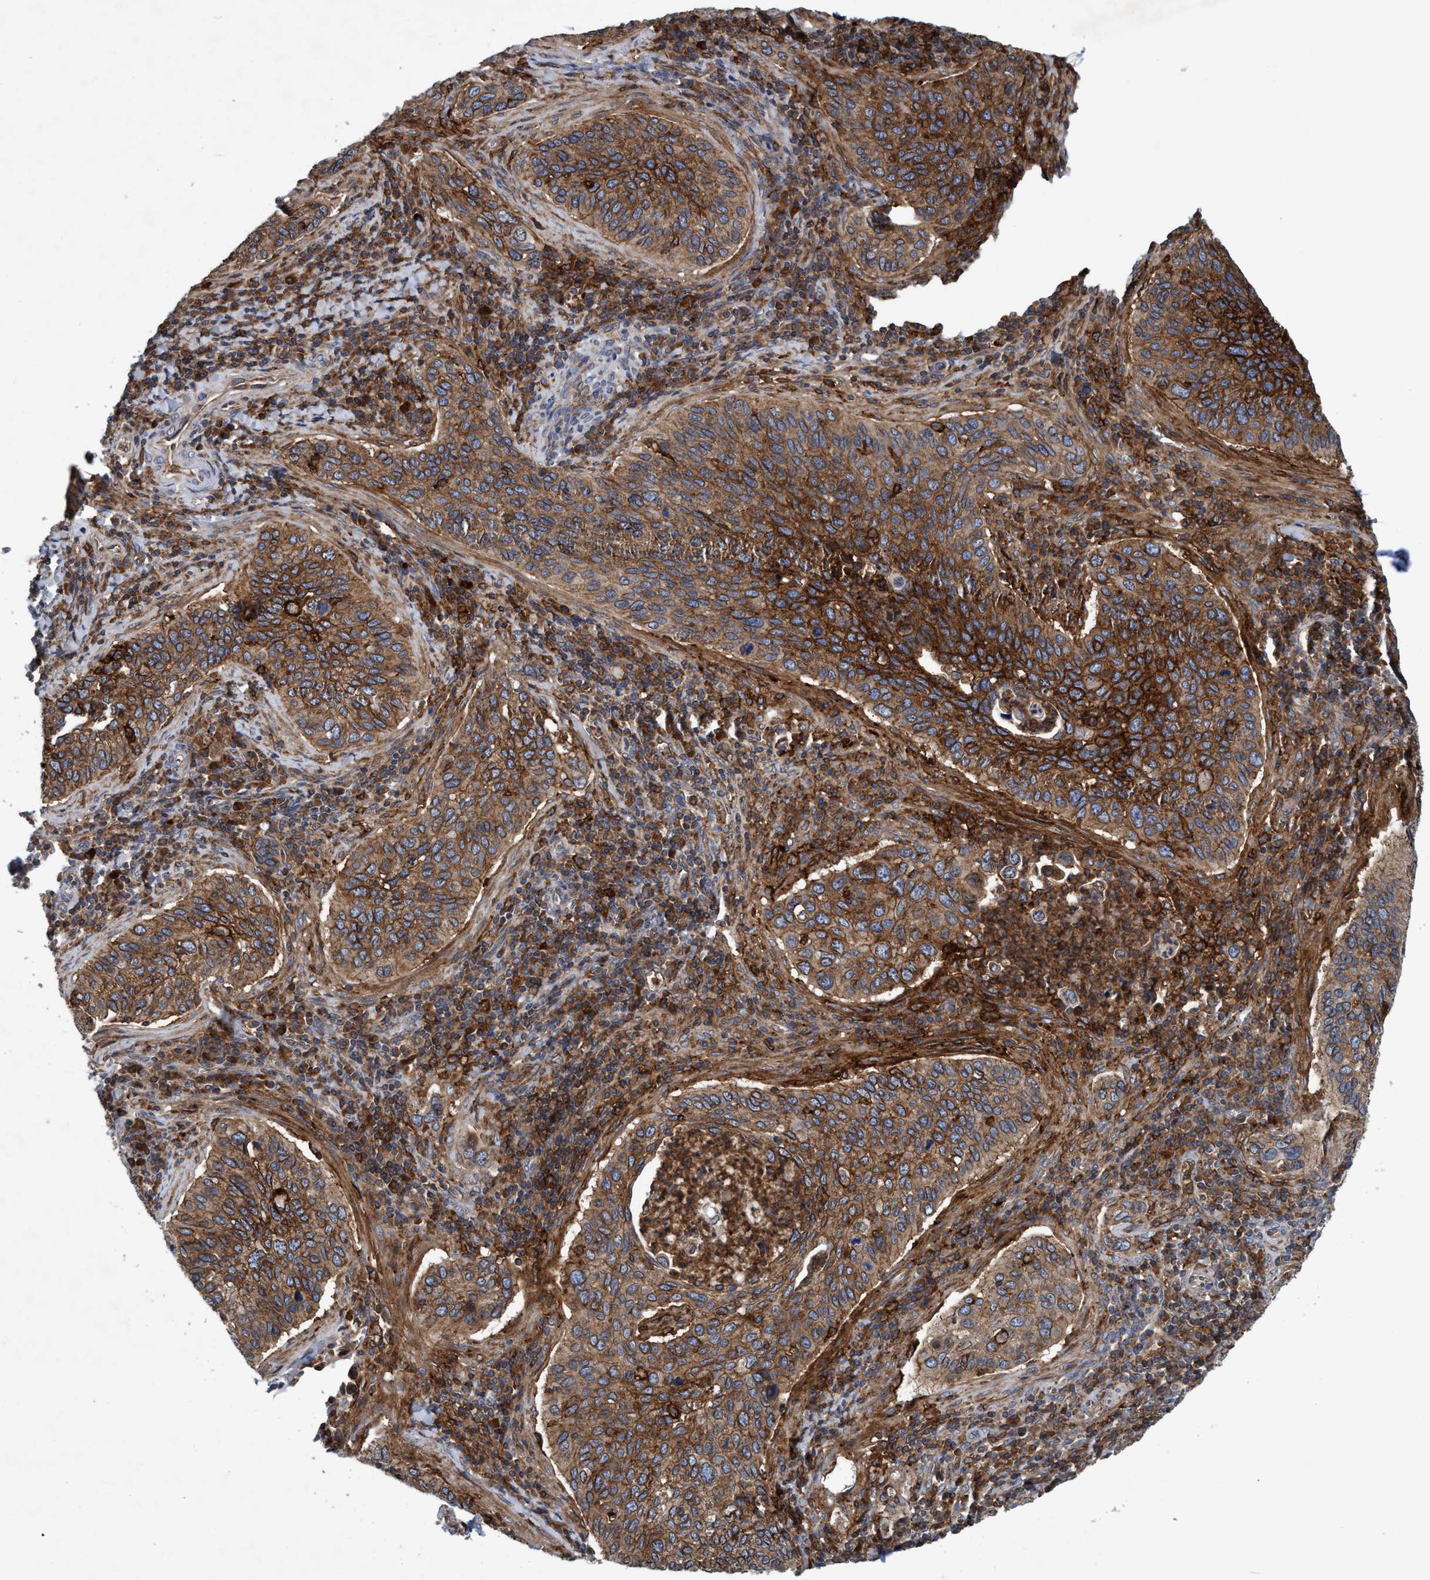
{"staining": {"intensity": "moderate", "quantity": ">75%", "location": "cytoplasmic/membranous"}, "tissue": "cervical cancer", "cell_type": "Tumor cells", "image_type": "cancer", "snomed": [{"axis": "morphology", "description": "Squamous cell carcinoma, NOS"}, {"axis": "topography", "description": "Cervix"}], "caption": "This photomicrograph reveals immunohistochemistry (IHC) staining of squamous cell carcinoma (cervical), with medium moderate cytoplasmic/membranous expression in about >75% of tumor cells.", "gene": "SLC16A3", "patient": {"sex": "female", "age": 53}}